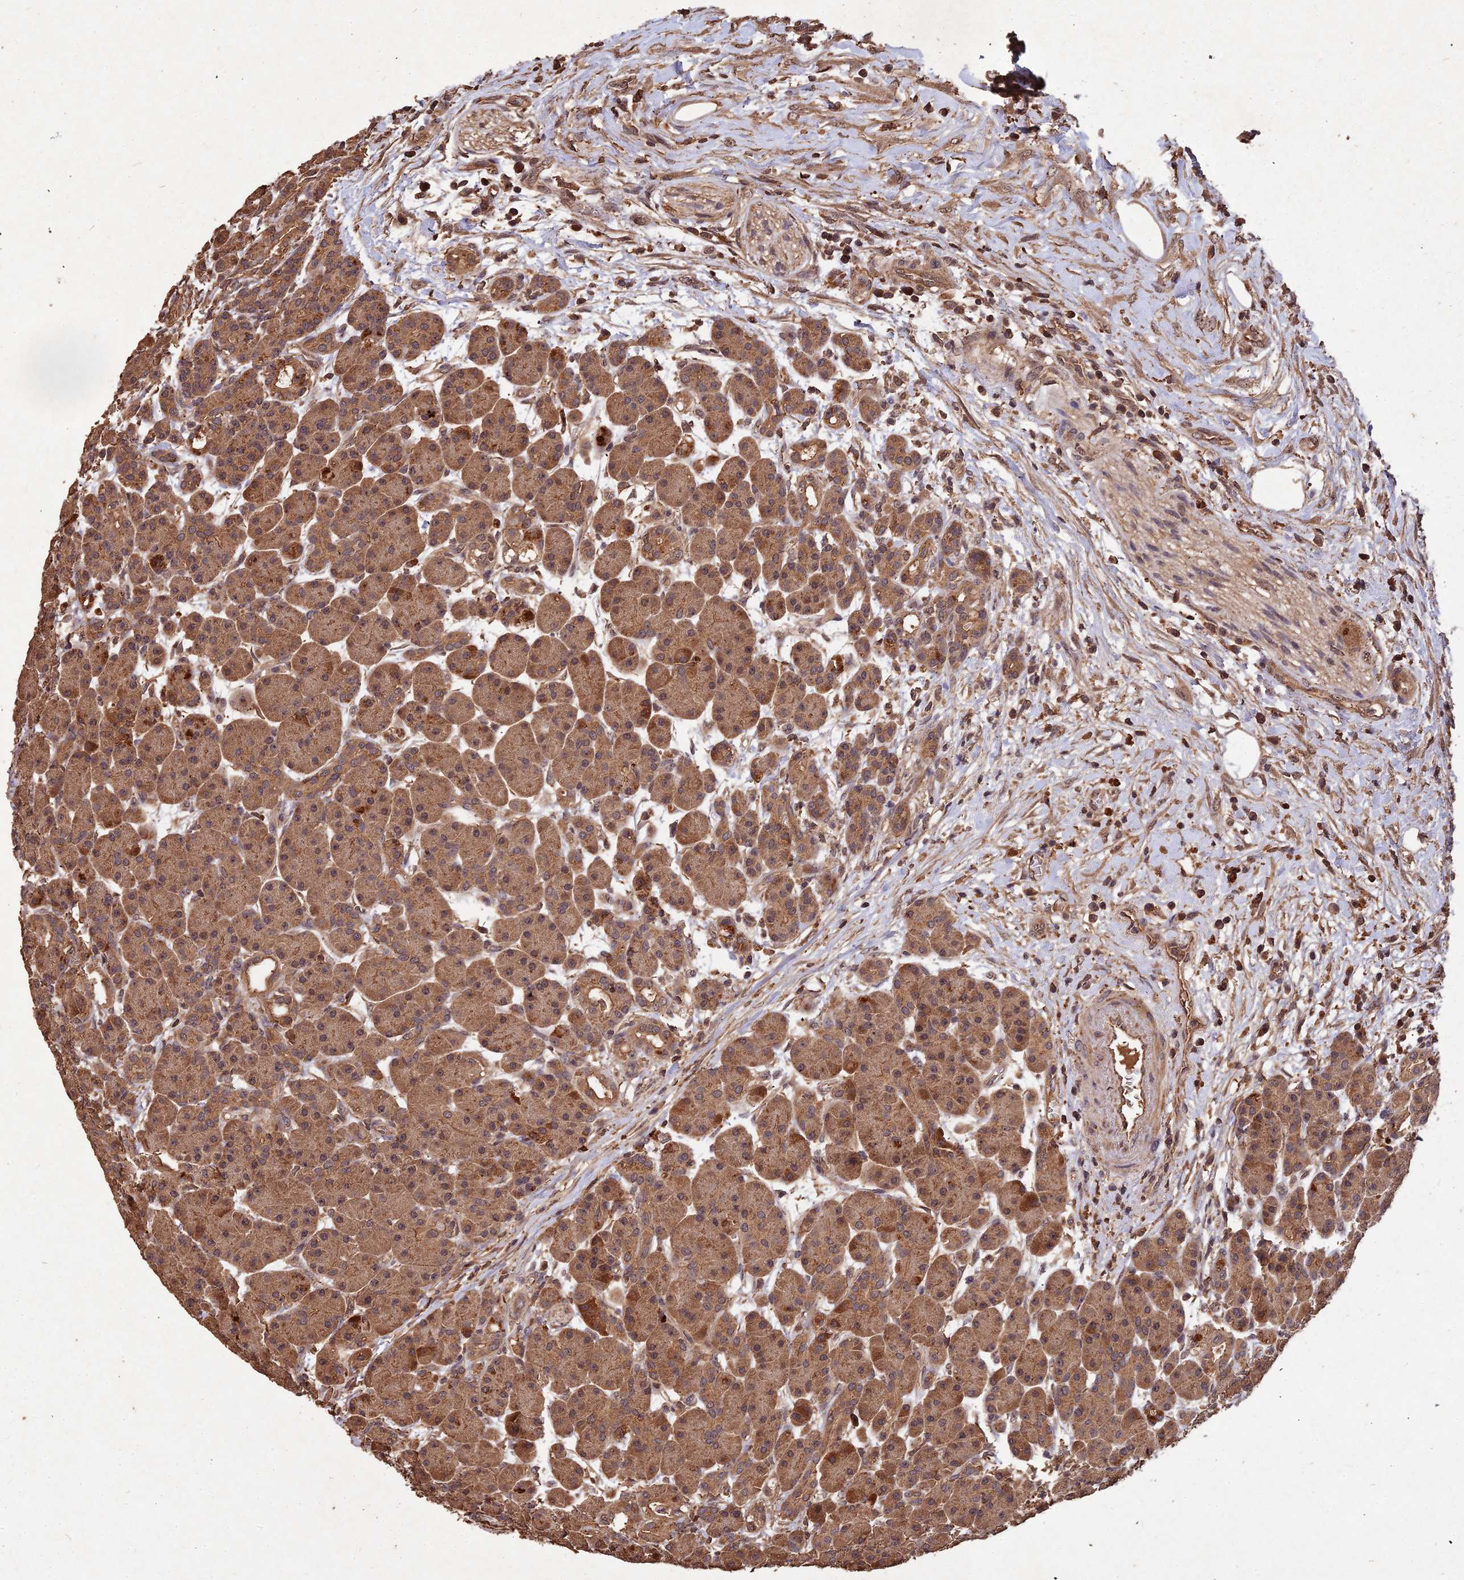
{"staining": {"intensity": "strong", "quantity": ">75%", "location": "cytoplasmic/membranous"}, "tissue": "pancreas", "cell_type": "Exocrine glandular cells", "image_type": "normal", "snomed": [{"axis": "morphology", "description": "Normal tissue, NOS"}, {"axis": "topography", "description": "Pancreas"}], "caption": "Immunohistochemical staining of unremarkable human pancreas demonstrates high levels of strong cytoplasmic/membranous staining in about >75% of exocrine glandular cells. (Stains: DAB (3,3'-diaminobenzidine) in brown, nuclei in blue, Microscopy: brightfield microscopy at high magnification).", "gene": "SYMPK", "patient": {"sex": "male", "age": 63}}